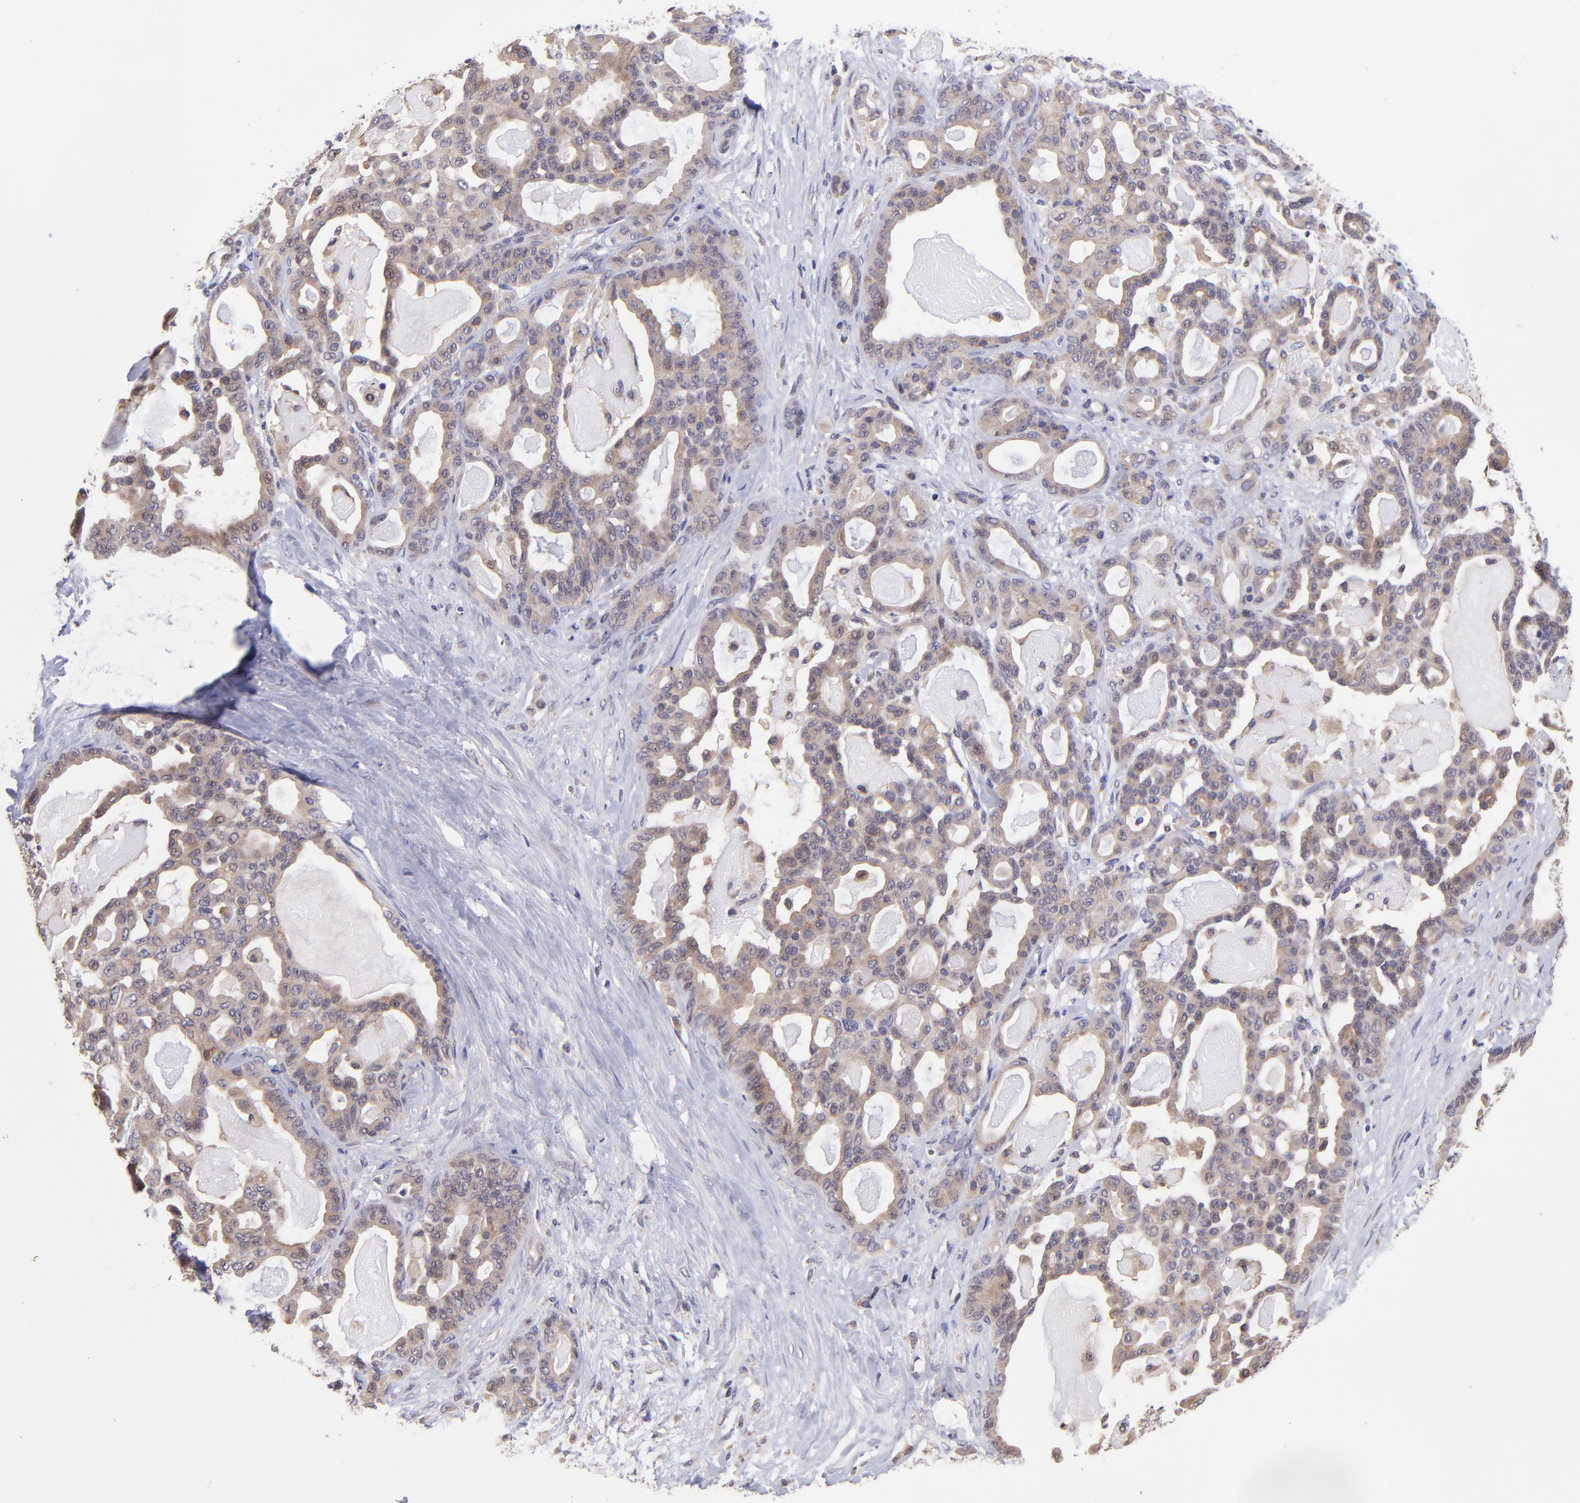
{"staining": {"intensity": "moderate", "quantity": ">75%", "location": "cytoplasmic/membranous"}, "tissue": "pancreatic cancer", "cell_type": "Tumor cells", "image_type": "cancer", "snomed": [{"axis": "morphology", "description": "Adenocarcinoma, NOS"}, {"axis": "topography", "description": "Pancreas"}], "caption": "Protein staining demonstrates moderate cytoplasmic/membranous expression in approximately >75% of tumor cells in pancreatic cancer (adenocarcinoma).", "gene": "NSF", "patient": {"sex": "male", "age": 63}}